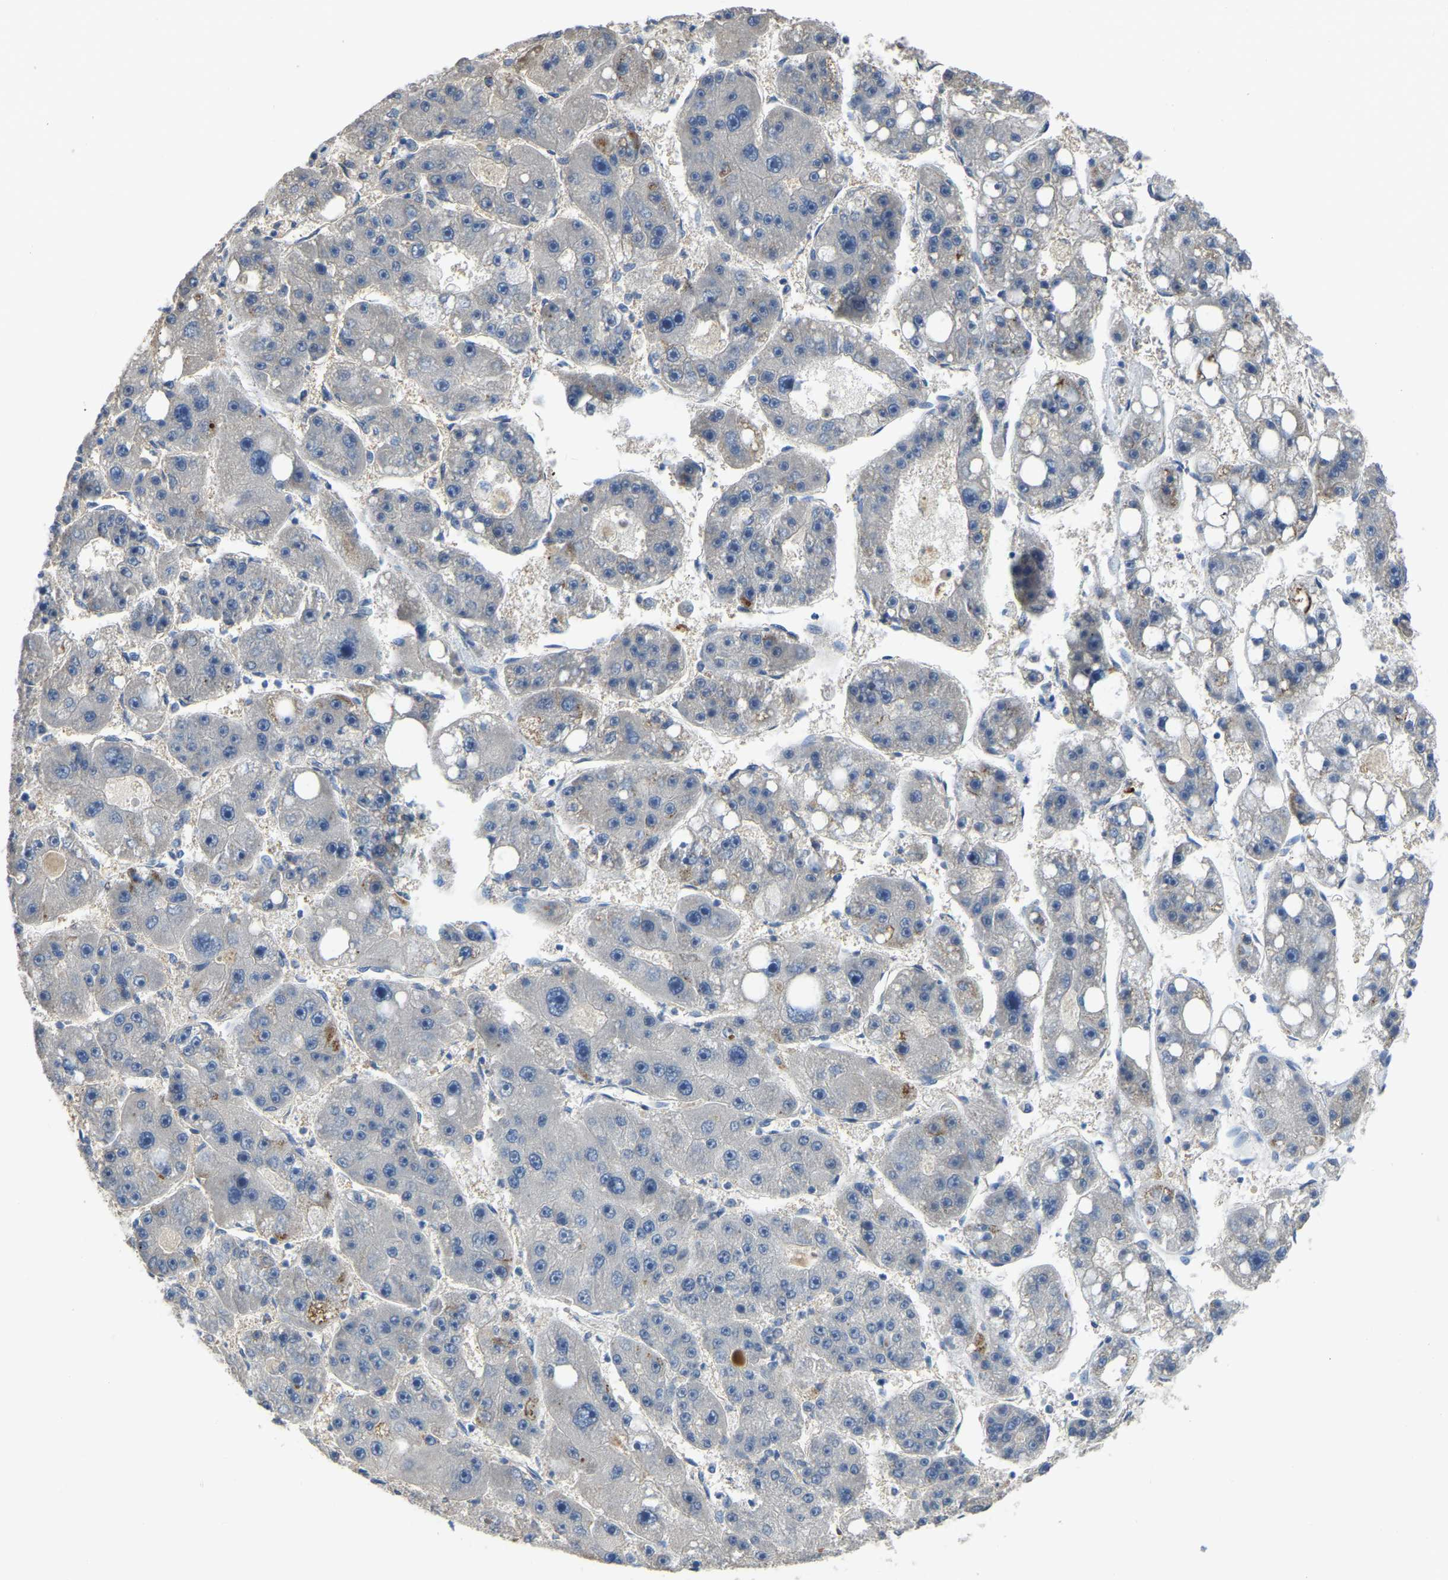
{"staining": {"intensity": "negative", "quantity": "none", "location": "none"}, "tissue": "liver cancer", "cell_type": "Tumor cells", "image_type": "cancer", "snomed": [{"axis": "morphology", "description": "Carcinoma, Hepatocellular, NOS"}, {"axis": "topography", "description": "Liver"}], "caption": "High power microscopy photomicrograph of an IHC micrograph of liver cancer, revealing no significant expression in tumor cells. The staining was performed using DAB (3,3'-diaminobenzidine) to visualize the protein expression in brown, while the nuclei were stained in blue with hematoxylin (Magnification: 20x).", "gene": "HIGD2B", "patient": {"sex": "female", "age": 61}}